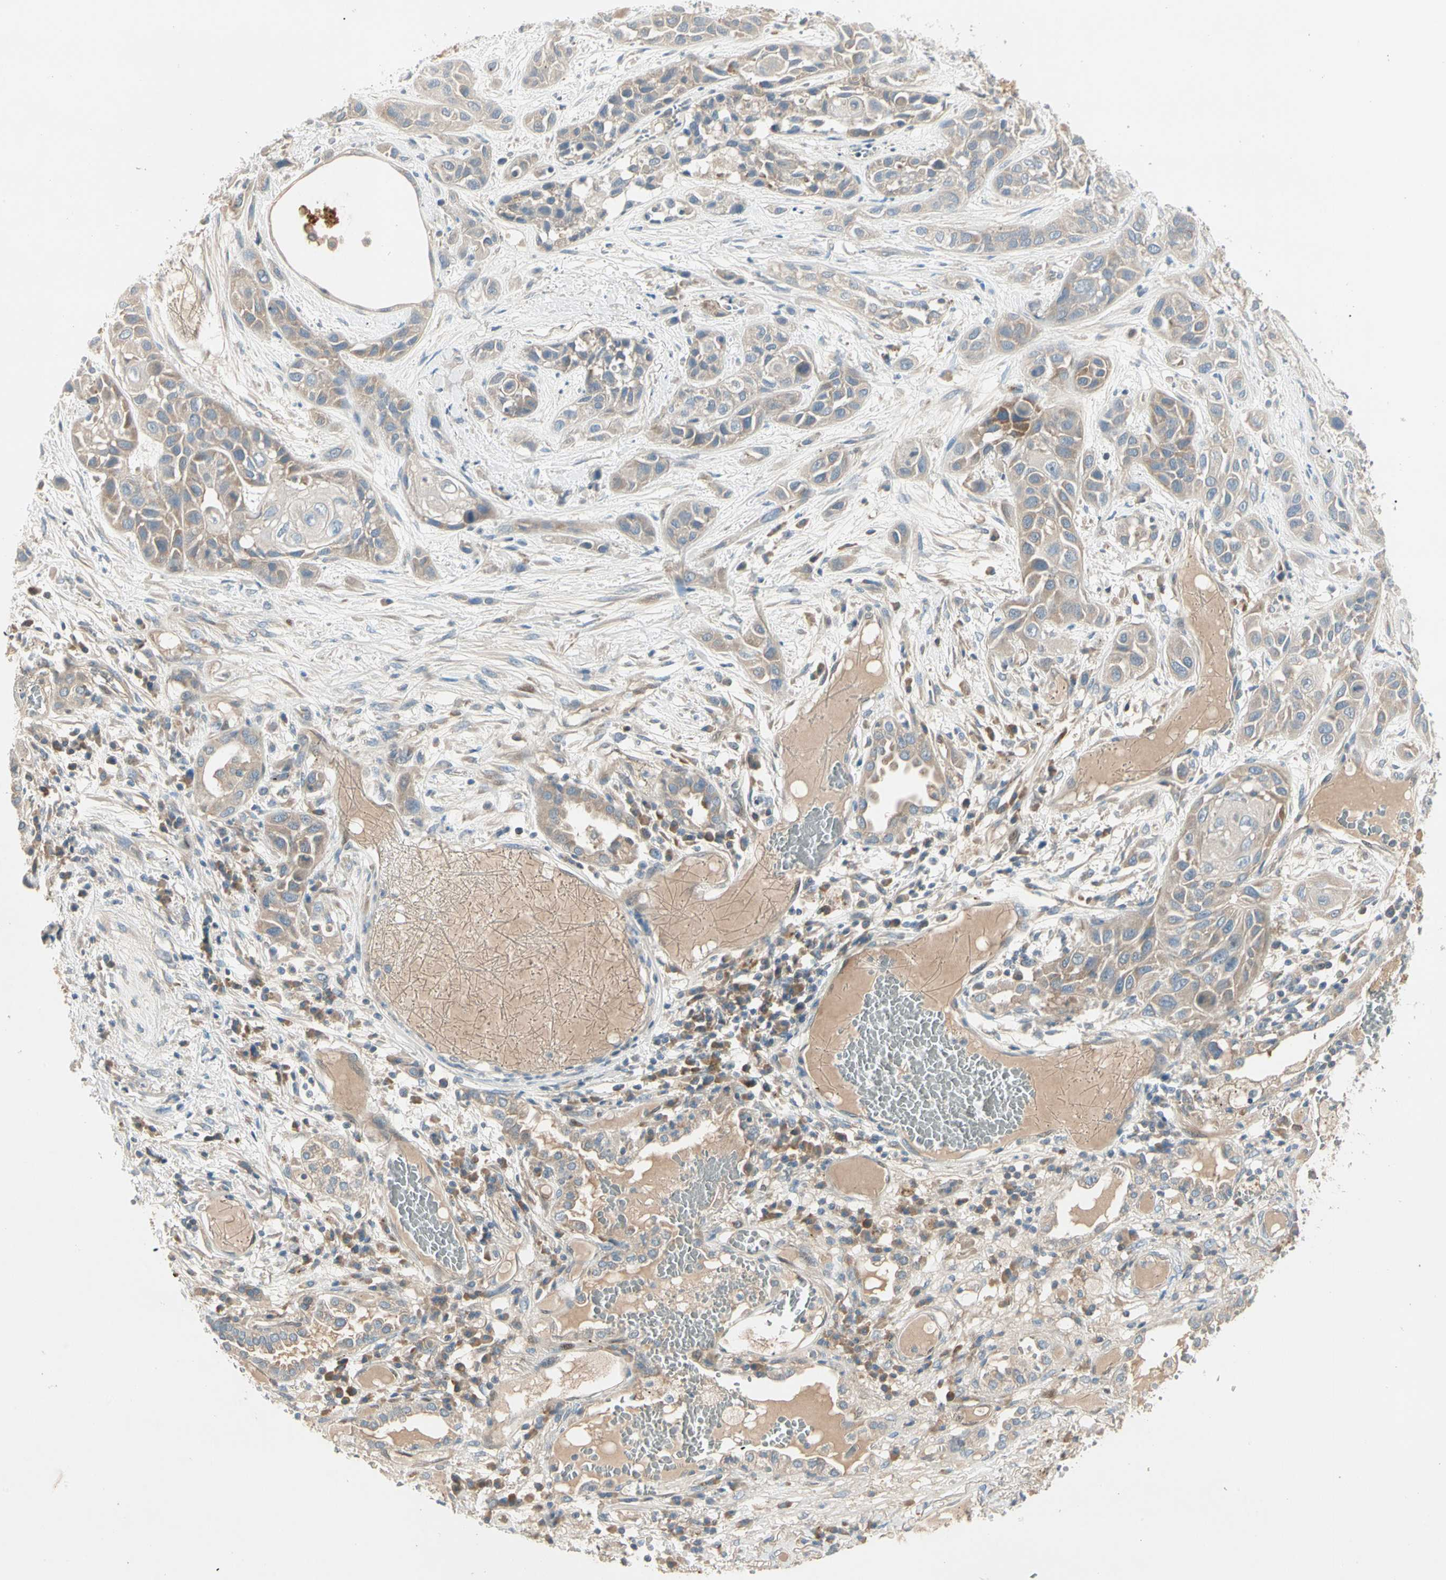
{"staining": {"intensity": "weak", "quantity": ">75%", "location": "cytoplasmic/membranous"}, "tissue": "lung cancer", "cell_type": "Tumor cells", "image_type": "cancer", "snomed": [{"axis": "morphology", "description": "Squamous cell carcinoma, NOS"}, {"axis": "topography", "description": "Lung"}], "caption": "DAB (3,3'-diaminobenzidine) immunohistochemical staining of human lung squamous cell carcinoma displays weak cytoplasmic/membranous protein staining in approximately >75% of tumor cells. The staining was performed using DAB (3,3'-diaminobenzidine), with brown indicating positive protein expression. Nuclei are stained blue with hematoxylin.", "gene": "IL1R1", "patient": {"sex": "male", "age": 71}}